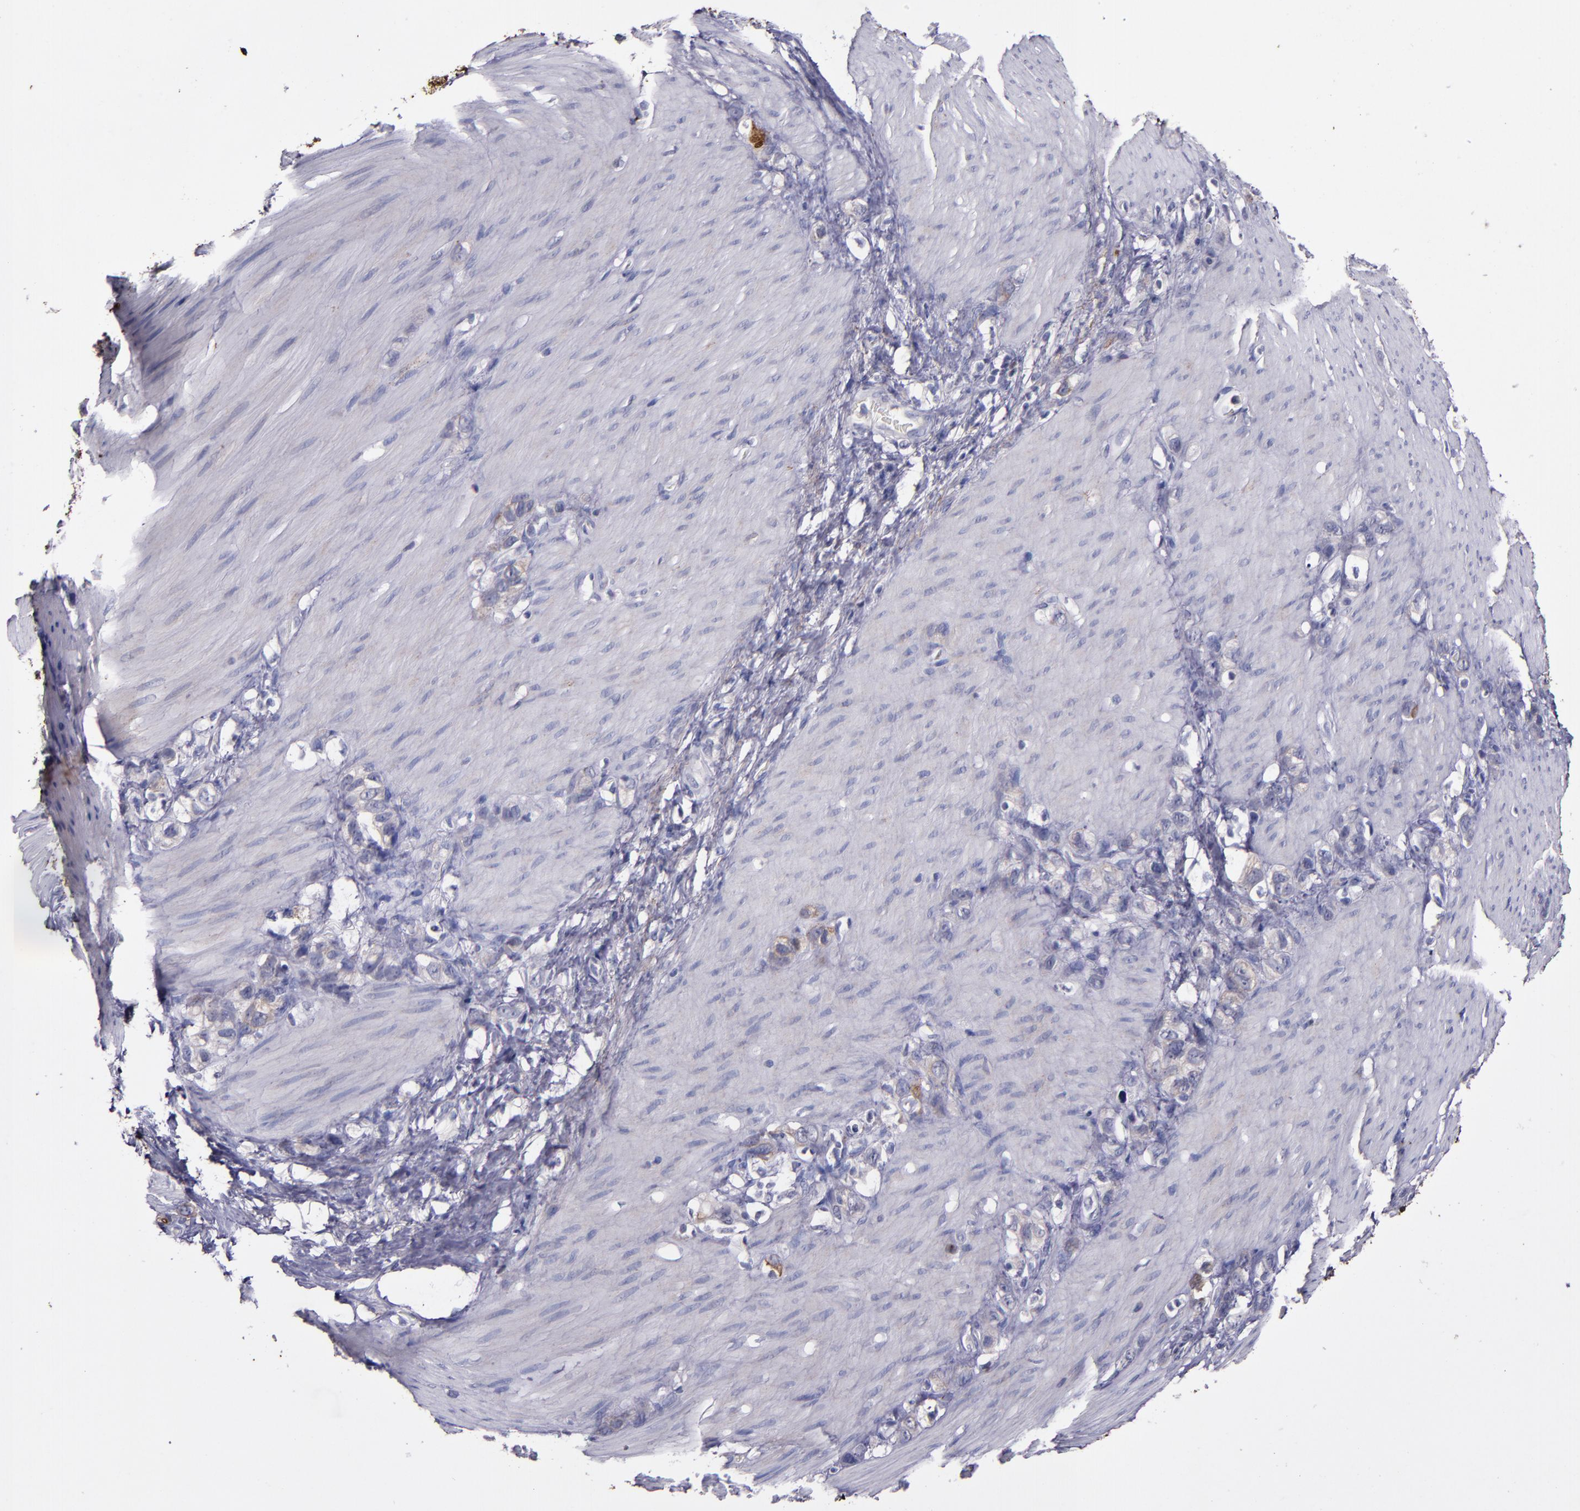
{"staining": {"intensity": "moderate", "quantity": "<25%", "location": "cytoplasmic/membranous"}, "tissue": "stomach cancer", "cell_type": "Tumor cells", "image_type": "cancer", "snomed": [{"axis": "morphology", "description": "Normal tissue, NOS"}, {"axis": "morphology", "description": "Adenocarcinoma, NOS"}, {"axis": "morphology", "description": "Adenocarcinoma, High grade"}, {"axis": "topography", "description": "Stomach, upper"}, {"axis": "topography", "description": "Stomach"}], "caption": "Immunohistochemistry photomicrograph of adenocarcinoma (stomach) stained for a protein (brown), which shows low levels of moderate cytoplasmic/membranous positivity in approximately <25% of tumor cells.", "gene": "MFGE8", "patient": {"sex": "female", "age": 65}}